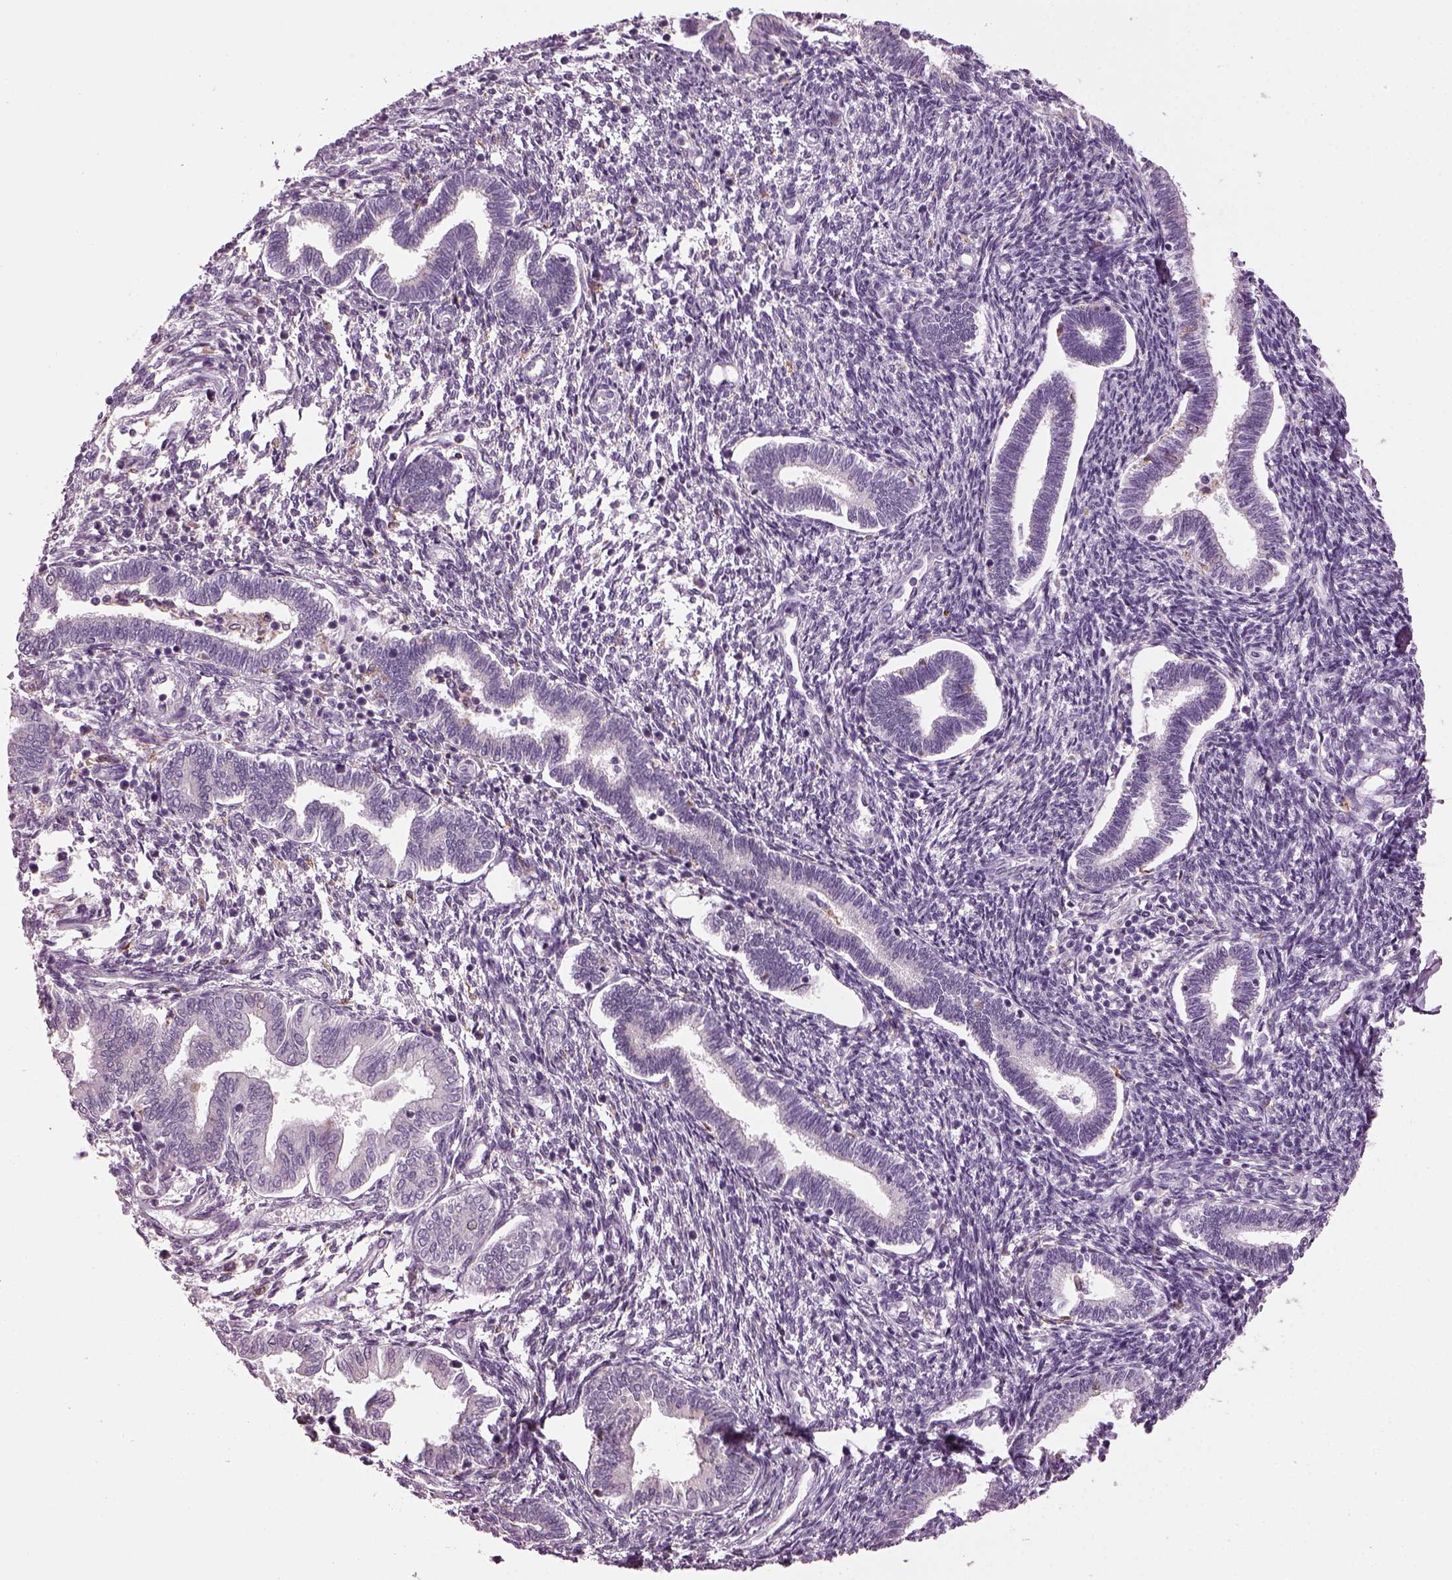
{"staining": {"intensity": "negative", "quantity": "none", "location": "none"}, "tissue": "endometrium", "cell_type": "Cells in endometrial stroma", "image_type": "normal", "snomed": [{"axis": "morphology", "description": "Normal tissue, NOS"}, {"axis": "topography", "description": "Endometrium"}], "caption": "This is an IHC micrograph of normal human endometrium. There is no staining in cells in endometrial stroma.", "gene": "TMEM231", "patient": {"sex": "female", "age": 42}}